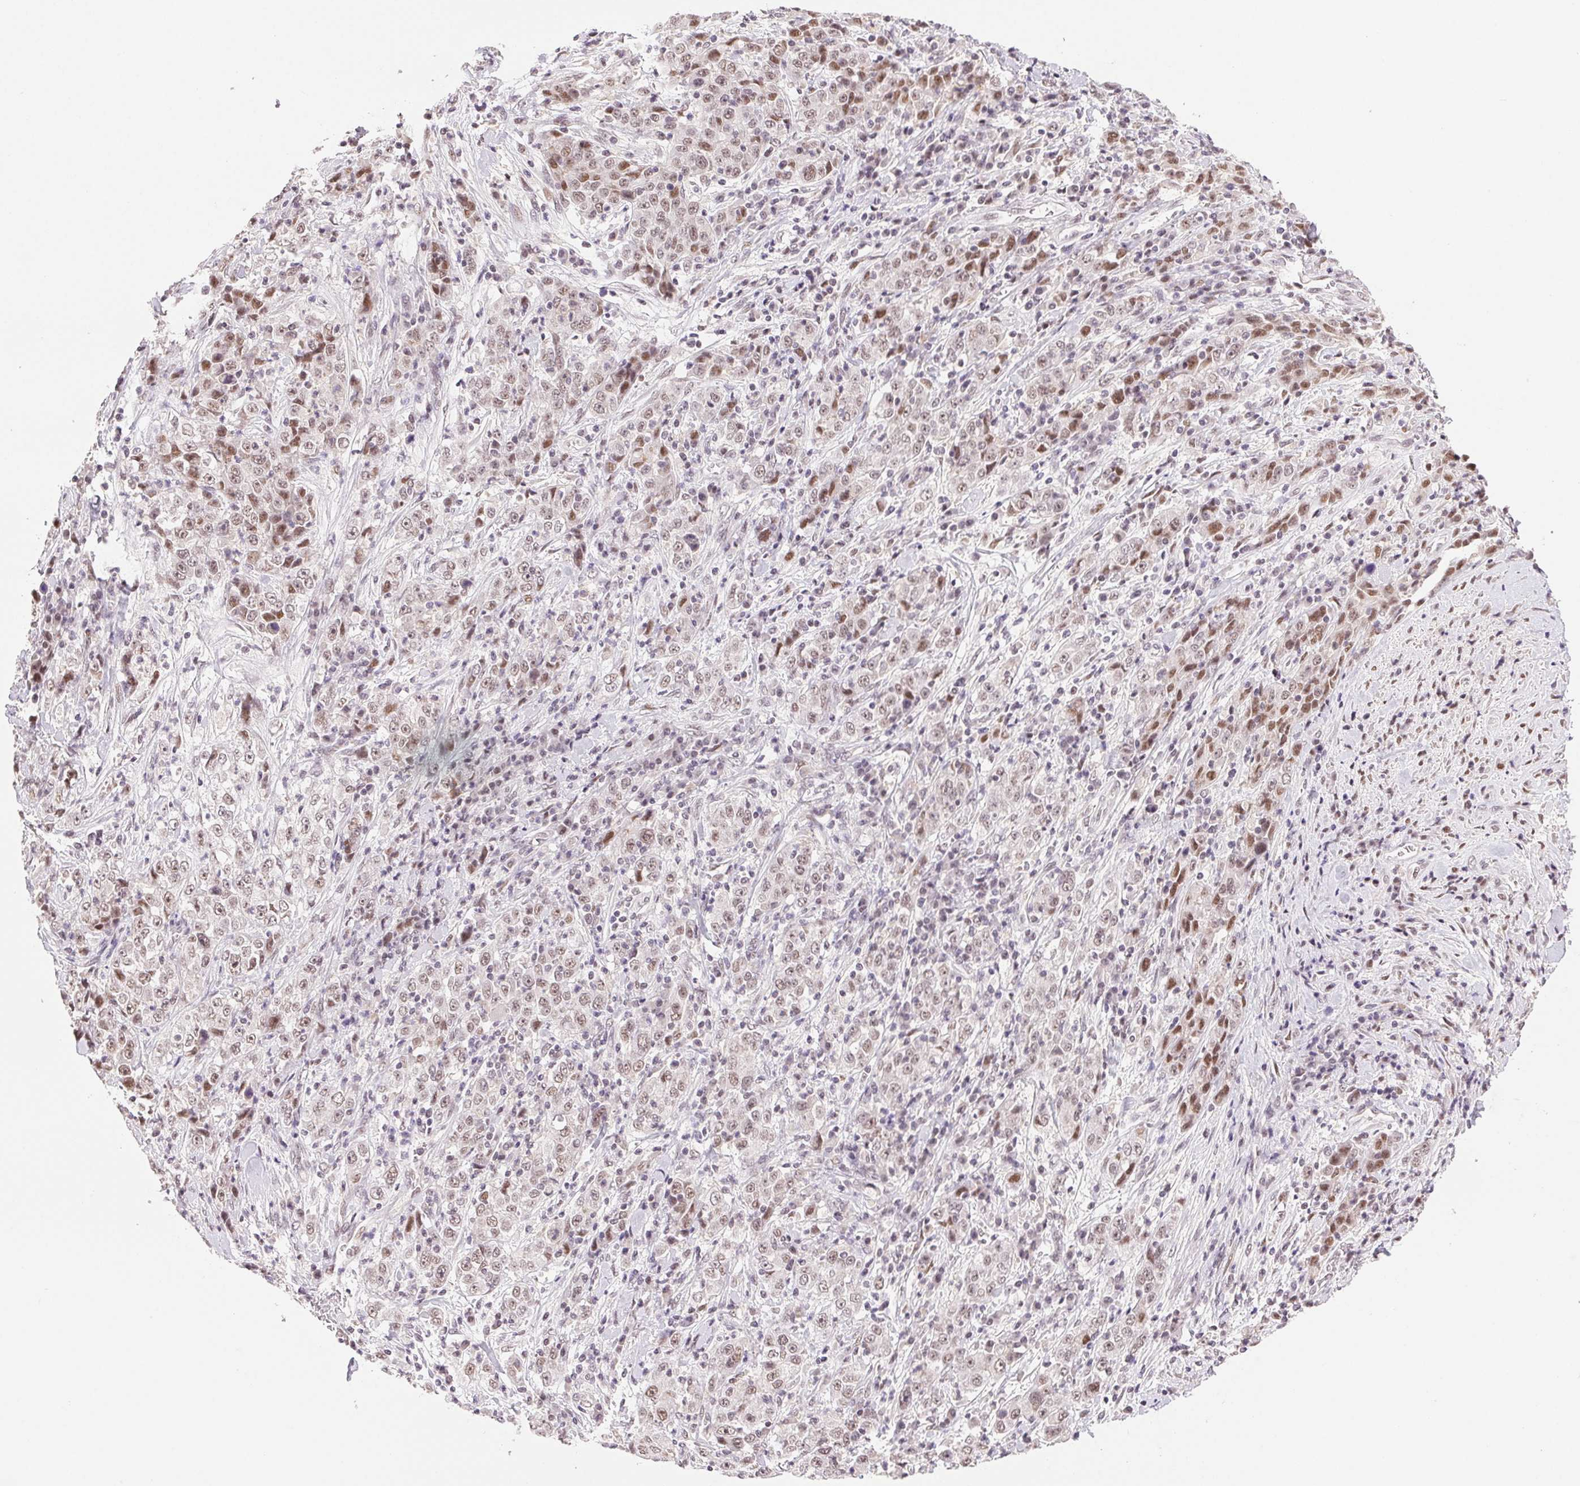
{"staining": {"intensity": "moderate", "quantity": ">75%", "location": "nuclear"}, "tissue": "stomach cancer", "cell_type": "Tumor cells", "image_type": "cancer", "snomed": [{"axis": "morphology", "description": "Normal tissue, NOS"}, {"axis": "morphology", "description": "Adenocarcinoma, NOS"}, {"axis": "topography", "description": "Stomach, upper"}, {"axis": "topography", "description": "Stomach"}], "caption": "Human adenocarcinoma (stomach) stained with a protein marker exhibits moderate staining in tumor cells.", "gene": "PRPF18", "patient": {"sex": "male", "age": 59}}